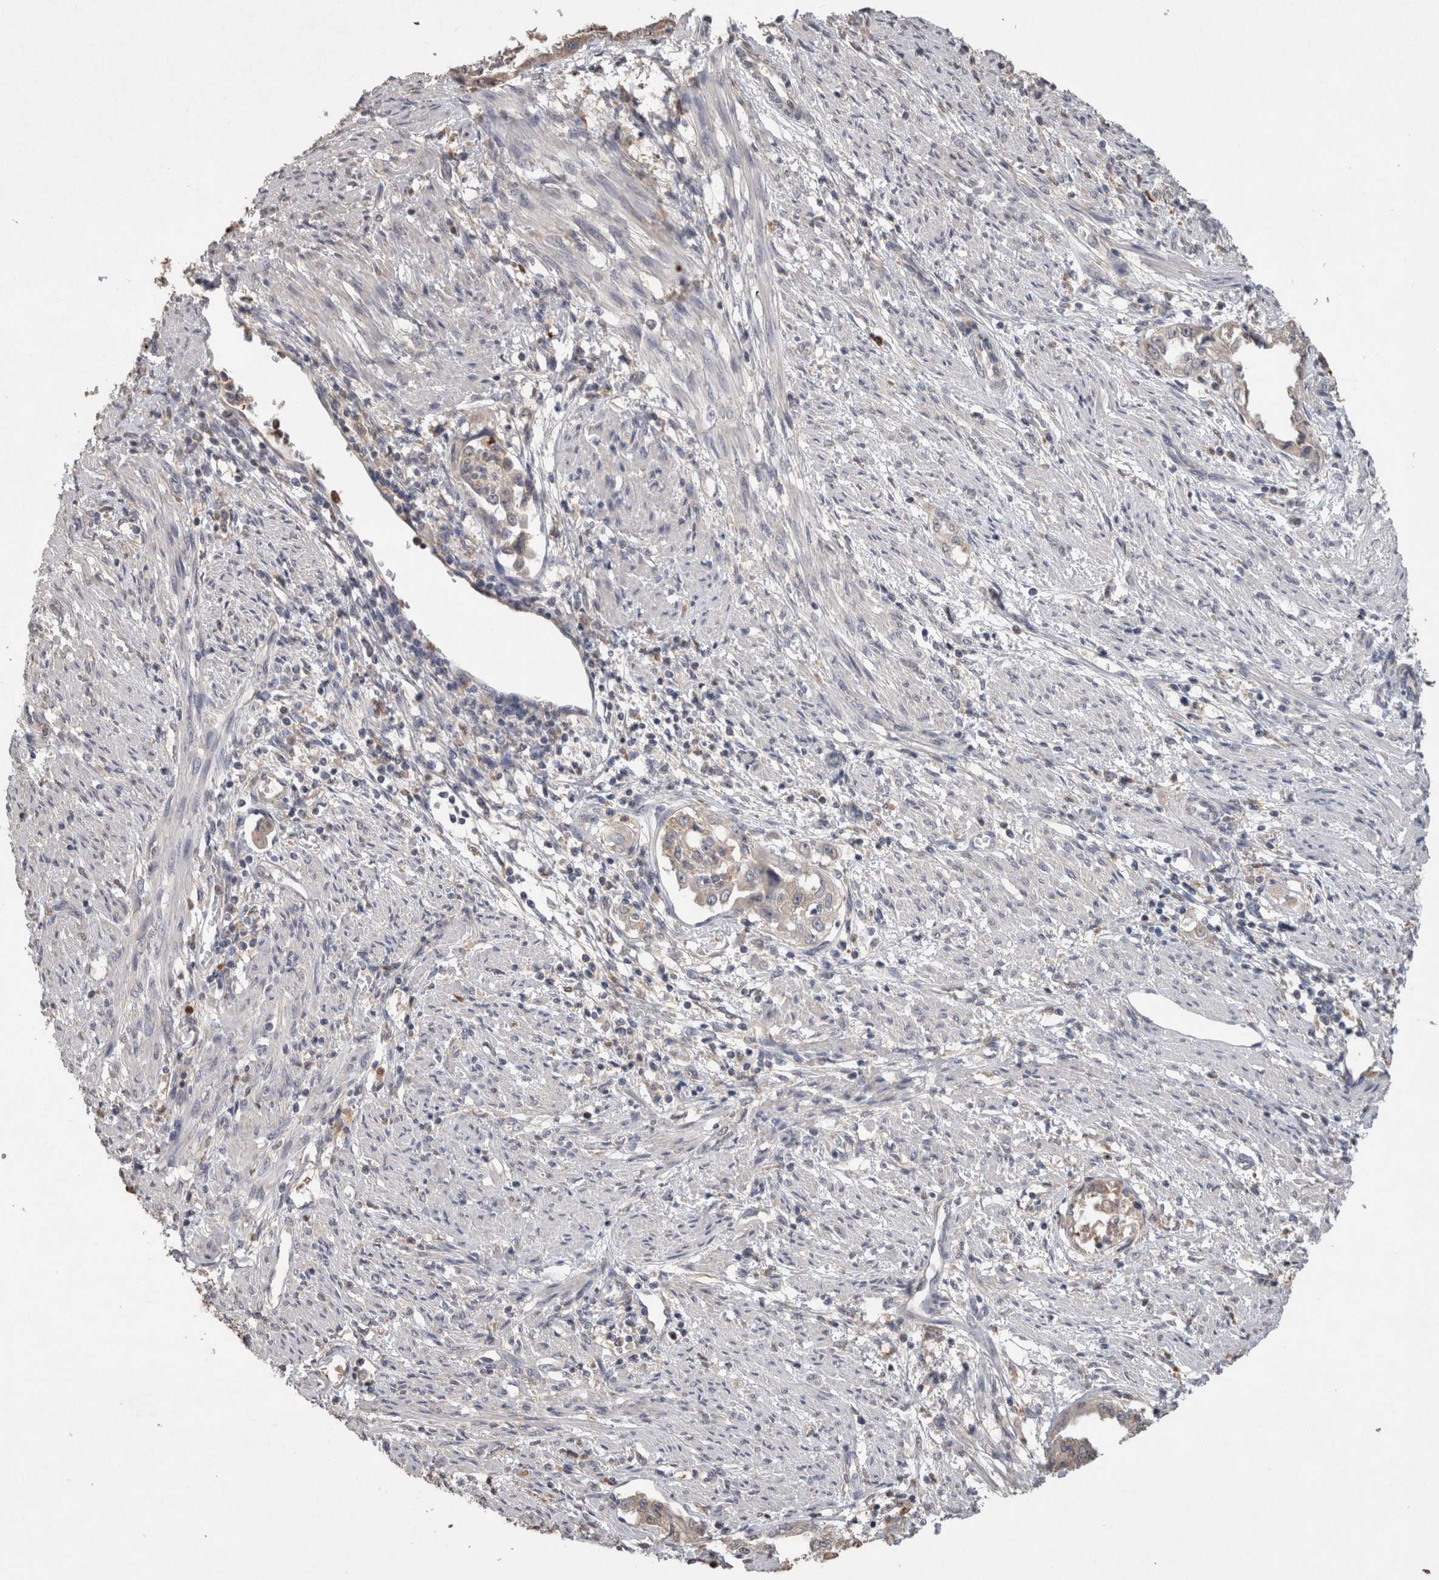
{"staining": {"intensity": "weak", "quantity": "<25%", "location": "cytoplasmic/membranous"}, "tissue": "endometrial cancer", "cell_type": "Tumor cells", "image_type": "cancer", "snomed": [{"axis": "morphology", "description": "Adenocarcinoma, NOS"}, {"axis": "topography", "description": "Endometrium"}], "caption": "Immunohistochemistry photomicrograph of endometrial adenocarcinoma stained for a protein (brown), which exhibits no positivity in tumor cells.", "gene": "FABP7", "patient": {"sex": "female", "age": 85}}